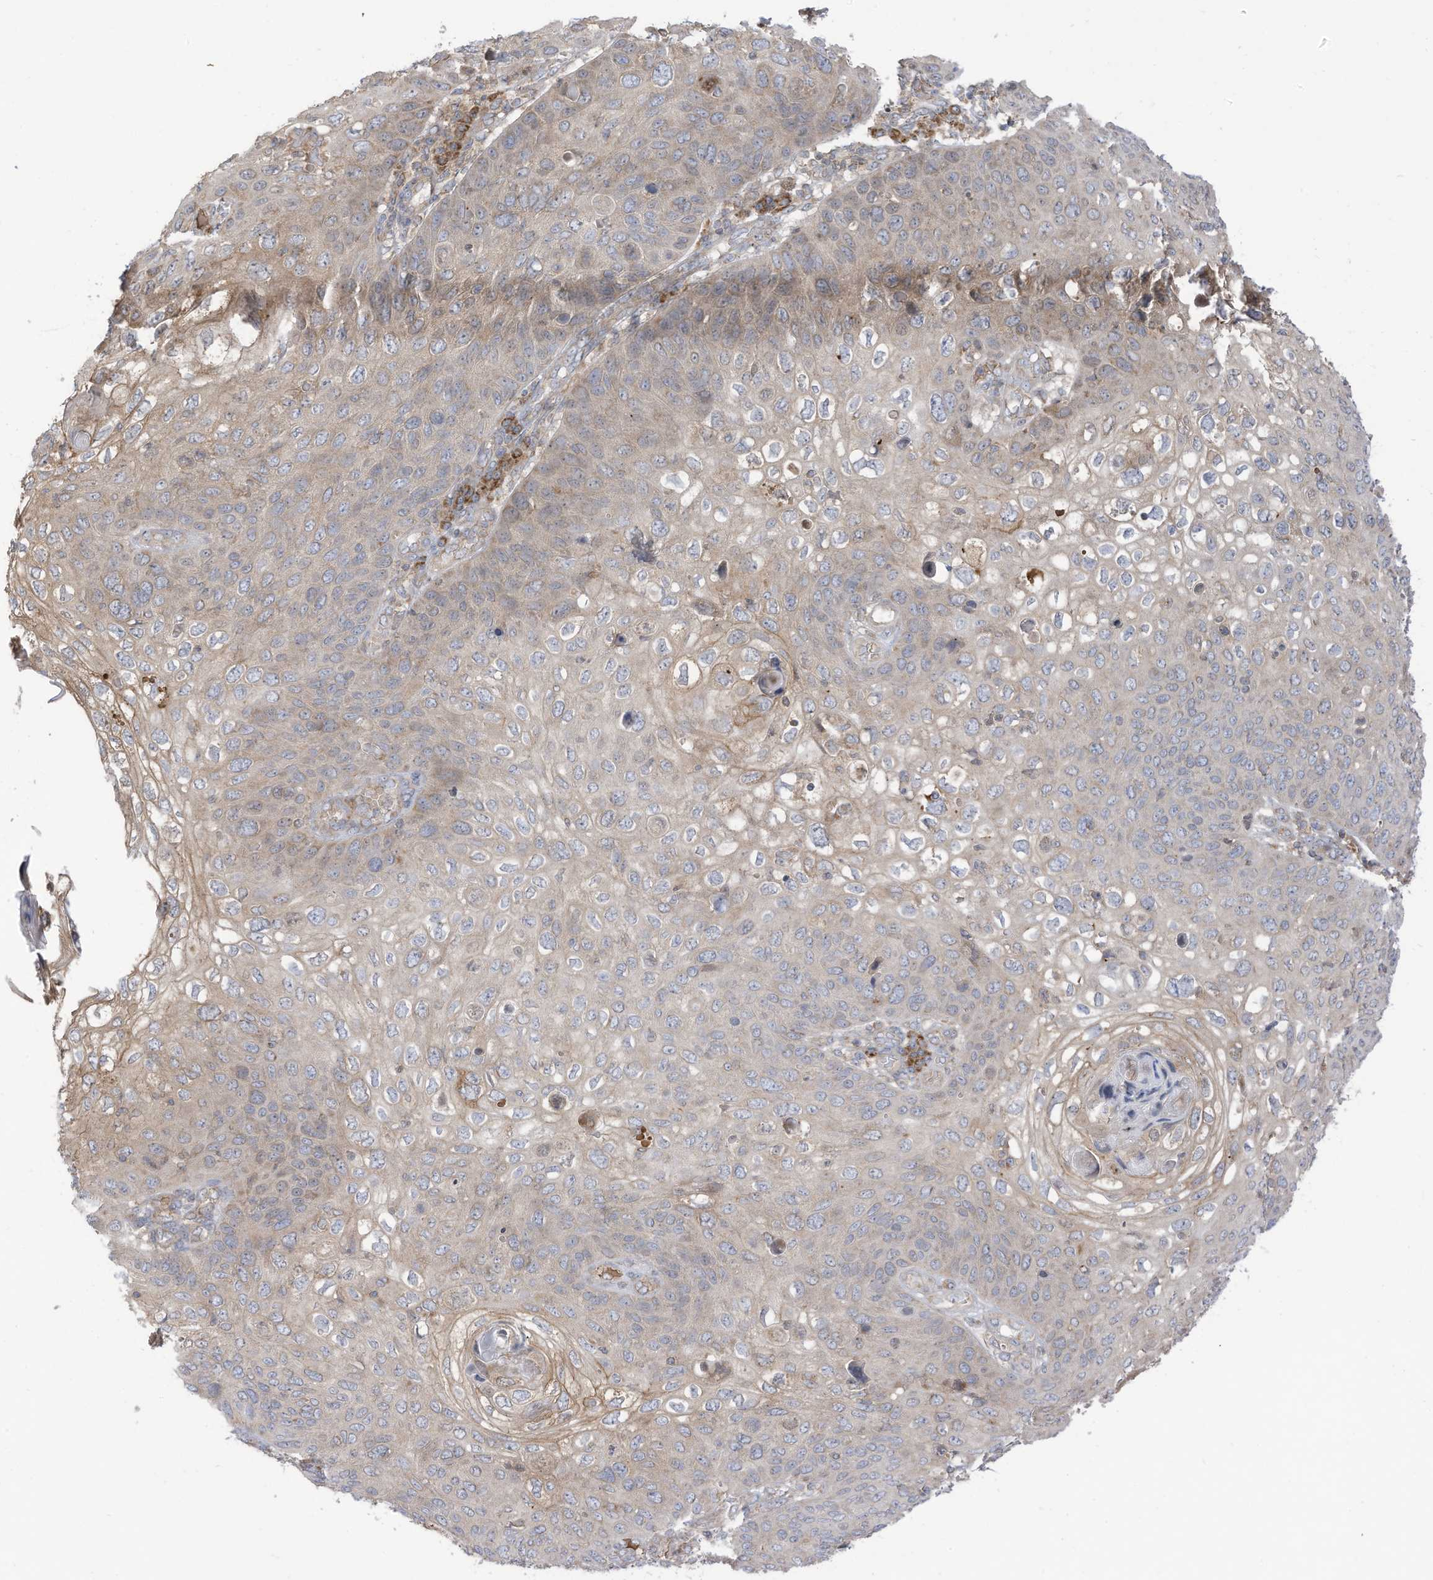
{"staining": {"intensity": "weak", "quantity": ">75%", "location": "cytoplasmic/membranous"}, "tissue": "skin cancer", "cell_type": "Tumor cells", "image_type": "cancer", "snomed": [{"axis": "morphology", "description": "Squamous cell carcinoma, NOS"}, {"axis": "topography", "description": "Skin"}], "caption": "Approximately >75% of tumor cells in human squamous cell carcinoma (skin) reveal weak cytoplasmic/membranous protein positivity as visualized by brown immunohistochemical staining.", "gene": "CGAS", "patient": {"sex": "female", "age": 90}}